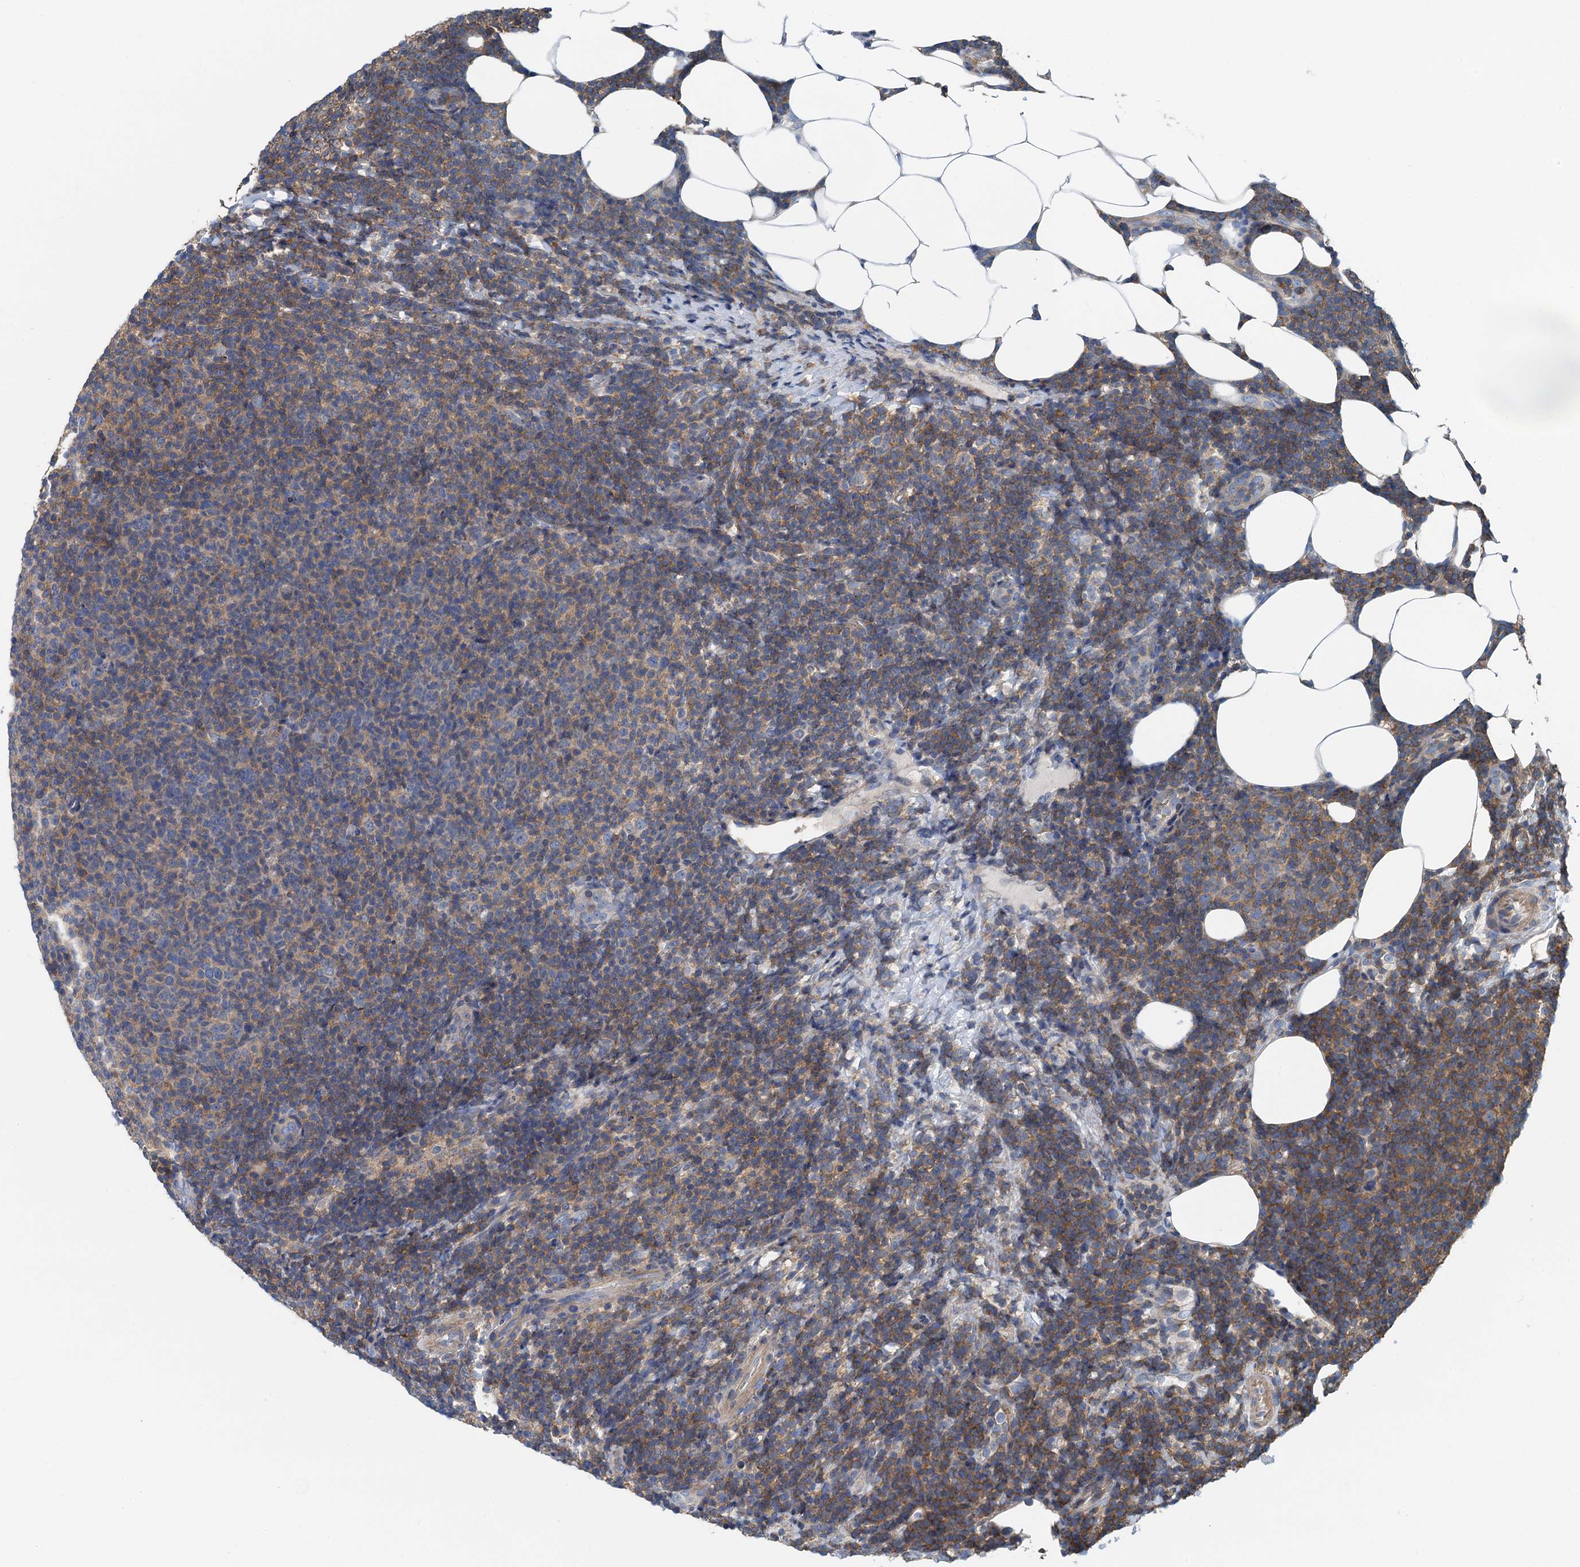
{"staining": {"intensity": "moderate", "quantity": ">75%", "location": "cytoplasmic/membranous"}, "tissue": "lymphoma", "cell_type": "Tumor cells", "image_type": "cancer", "snomed": [{"axis": "morphology", "description": "Malignant lymphoma, non-Hodgkin's type, Low grade"}, {"axis": "topography", "description": "Lymph node"}], "caption": "This is a micrograph of IHC staining of lymphoma, which shows moderate positivity in the cytoplasmic/membranous of tumor cells.", "gene": "PPP1R14D", "patient": {"sex": "male", "age": 66}}